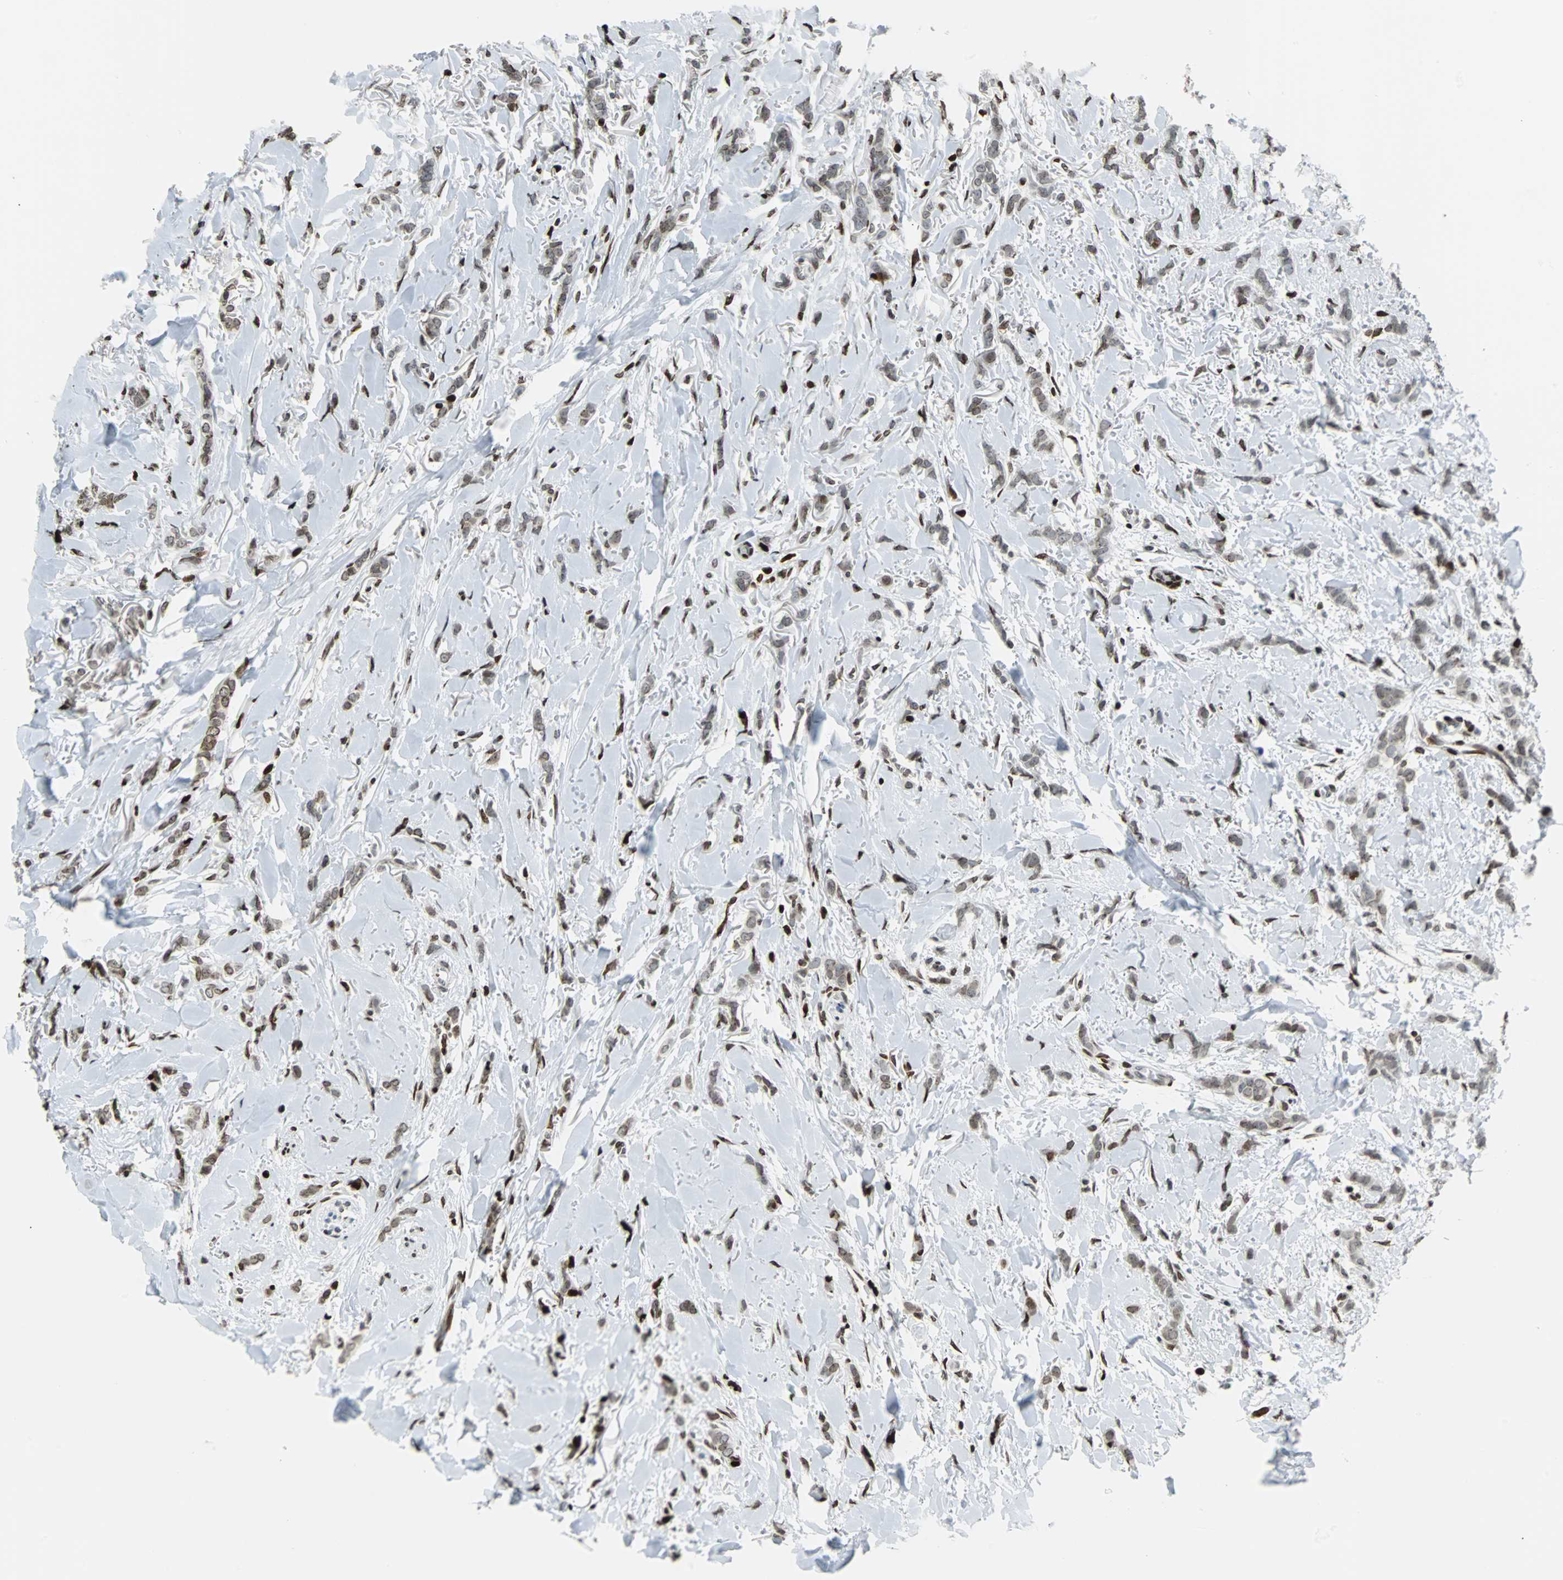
{"staining": {"intensity": "weak", "quantity": "25%-75%", "location": "nuclear"}, "tissue": "breast cancer", "cell_type": "Tumor cells", "image_type": "cancer", "snomed": [{"axis": "morphology", "description": "Lobular carcinoma"}, {"axis": "topography", "description": "Skin"}, {"axis": "topography", "description": "Breast"}], "caption": "Immunohistochemical staining of human breast cancer shows low levels of weak nuclear expression in about 25%-75% of tumor cells.", "gene": "ZNF131", "patient": {"sex": "female", "age": 46}}